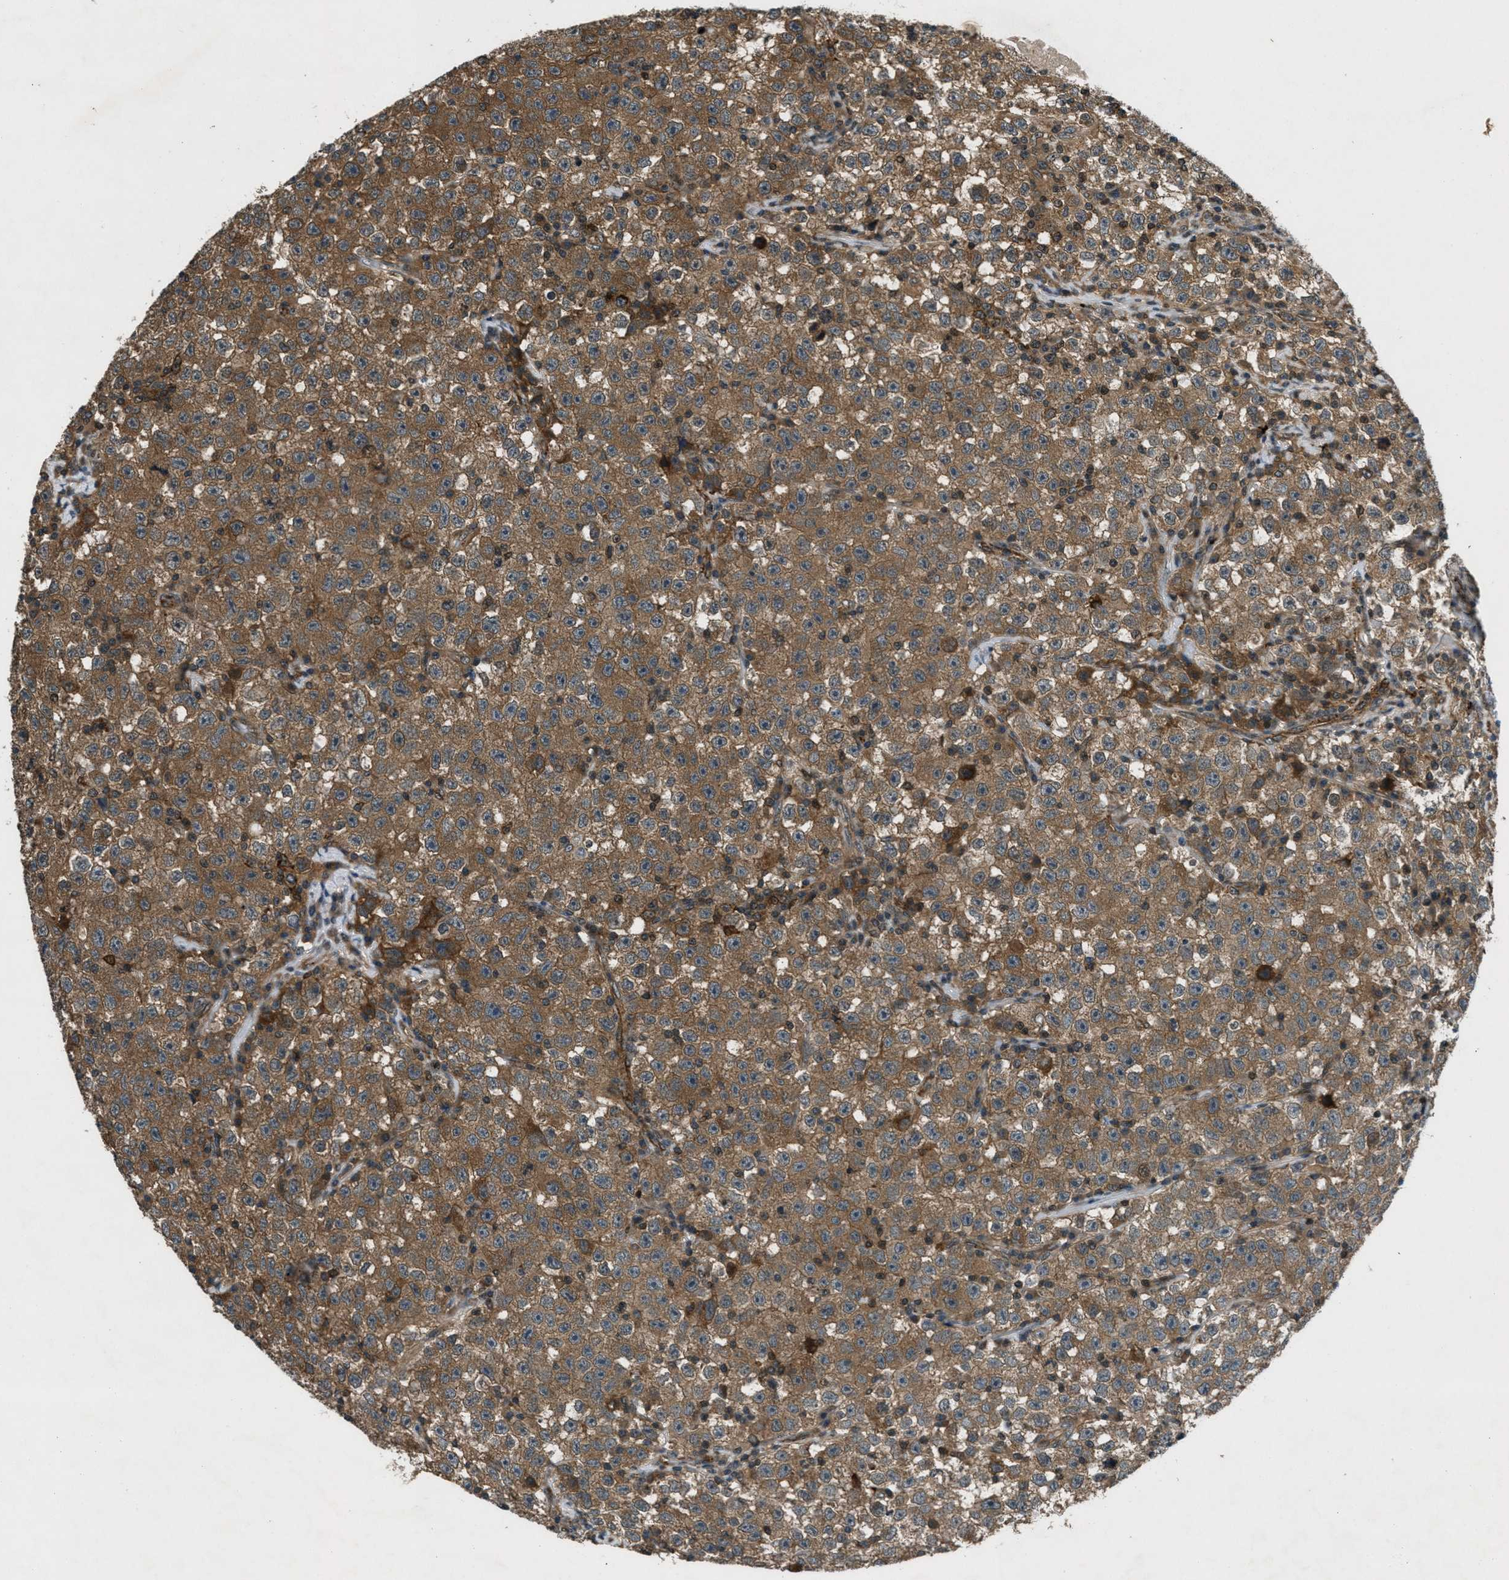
{"staining": {"intensity": "moderate", "quantity": ">75%", "location": "cytoplasmic/membranous"}, "tissue": "testis cancer", "cell_type": "Tumor cells", "image_type": "cancer", "snomed": [{"axis": "morphology", "description": "Seminoma, NOS"}, {"axis": "topography", "description": "Testis"}], "caption": "Immunohistochemistry (IHC) micrograph of neoplastic tissue: seminoma (testis) stained using immunohistochemistry displays medium levels of moderate protein expression localized specifically in the cytoplasmic/membranous of tumor cells, appearing as a cytoplasmic/membranous brown color.", "gene": "EPSTI1", "patient": {"sex": "male", "age": 22}}